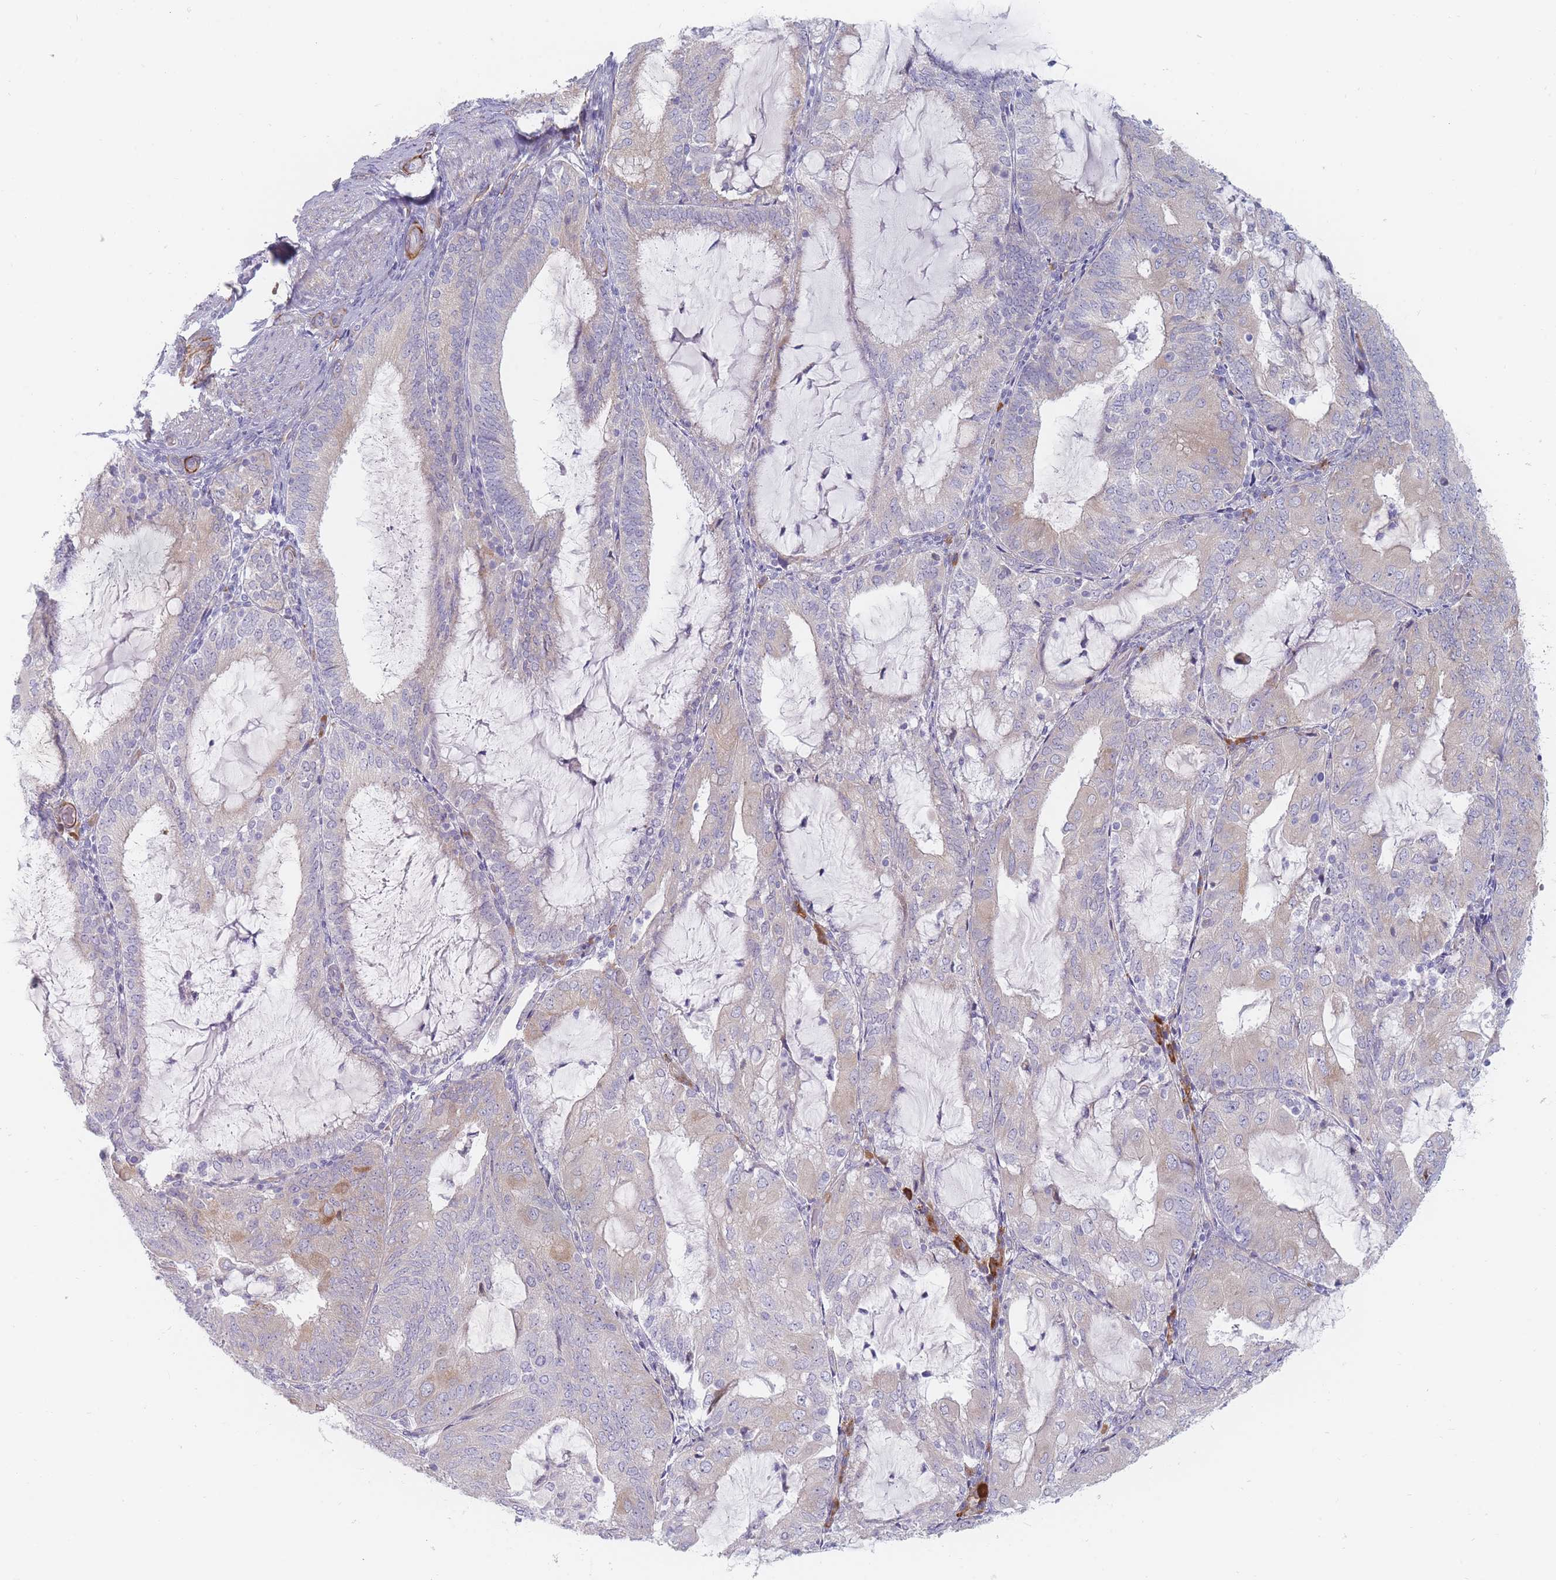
{"staining": {"intensity": "weak", "quantity": "<25%", "location": "cytoplasmic/membranous"}, "tissue": "endometrial cancer", "cell_type": "Tumor cells", "image_type": "cancer", "snomed": [{"axis": "morphology", "description": "Adenocarcinoma, NOS"}, {"axis": "topography", "description": "Endometrium"}], "caption": "The micrograph reveals no staining of tumor cells in adenocarcinoma (endometrial).", "gene": "ERBIN", "patient": {"sex": "female", "age": 81}}